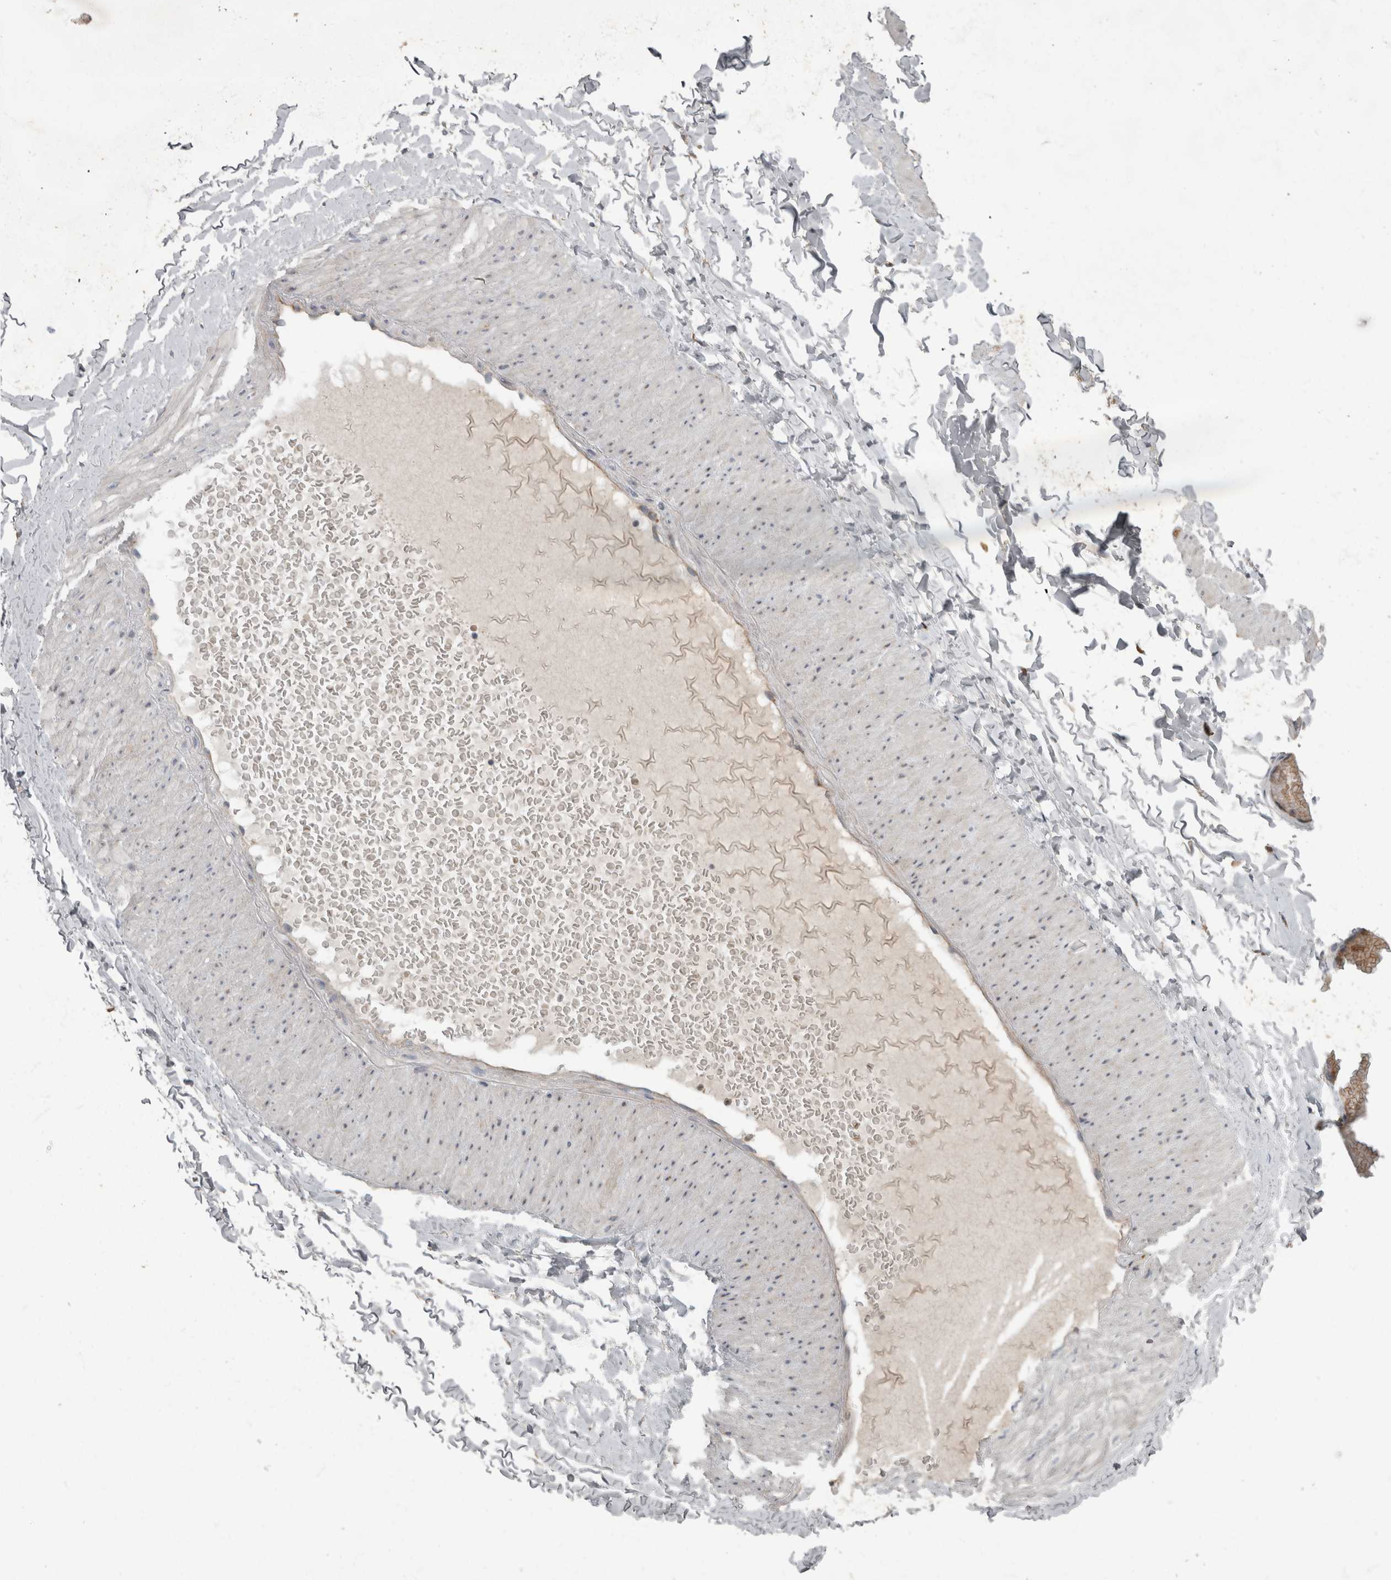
{"staining": {"intensity": "moderate", "quantity": "<25%", "location": "cytoplasmic/membranous"}, "tissue": "adipose tissue", "cell_type": "Adipocytes", "image_type": "normal", "snomed": [{"axis": "morphology", "description": "Normal tissue, NOS"}, {"axis": "topography", "description": "Adipose tissue"}, {"axis": "topography", "description": "Vascular tissue"}, {"axis": "topography", "description": "Peripheral nerve tissue"}], "caption": "Immunohistochemistry (IHC) (DAB (3,3'-diaminobenzidine)) staining of normal adipose tissue shows moderate cytoplasmic/membranous protein expression in approximately <25% of adipocytes.", "gene": "CDC42BPG", "patient": {"sex": "male", "age": 25}}